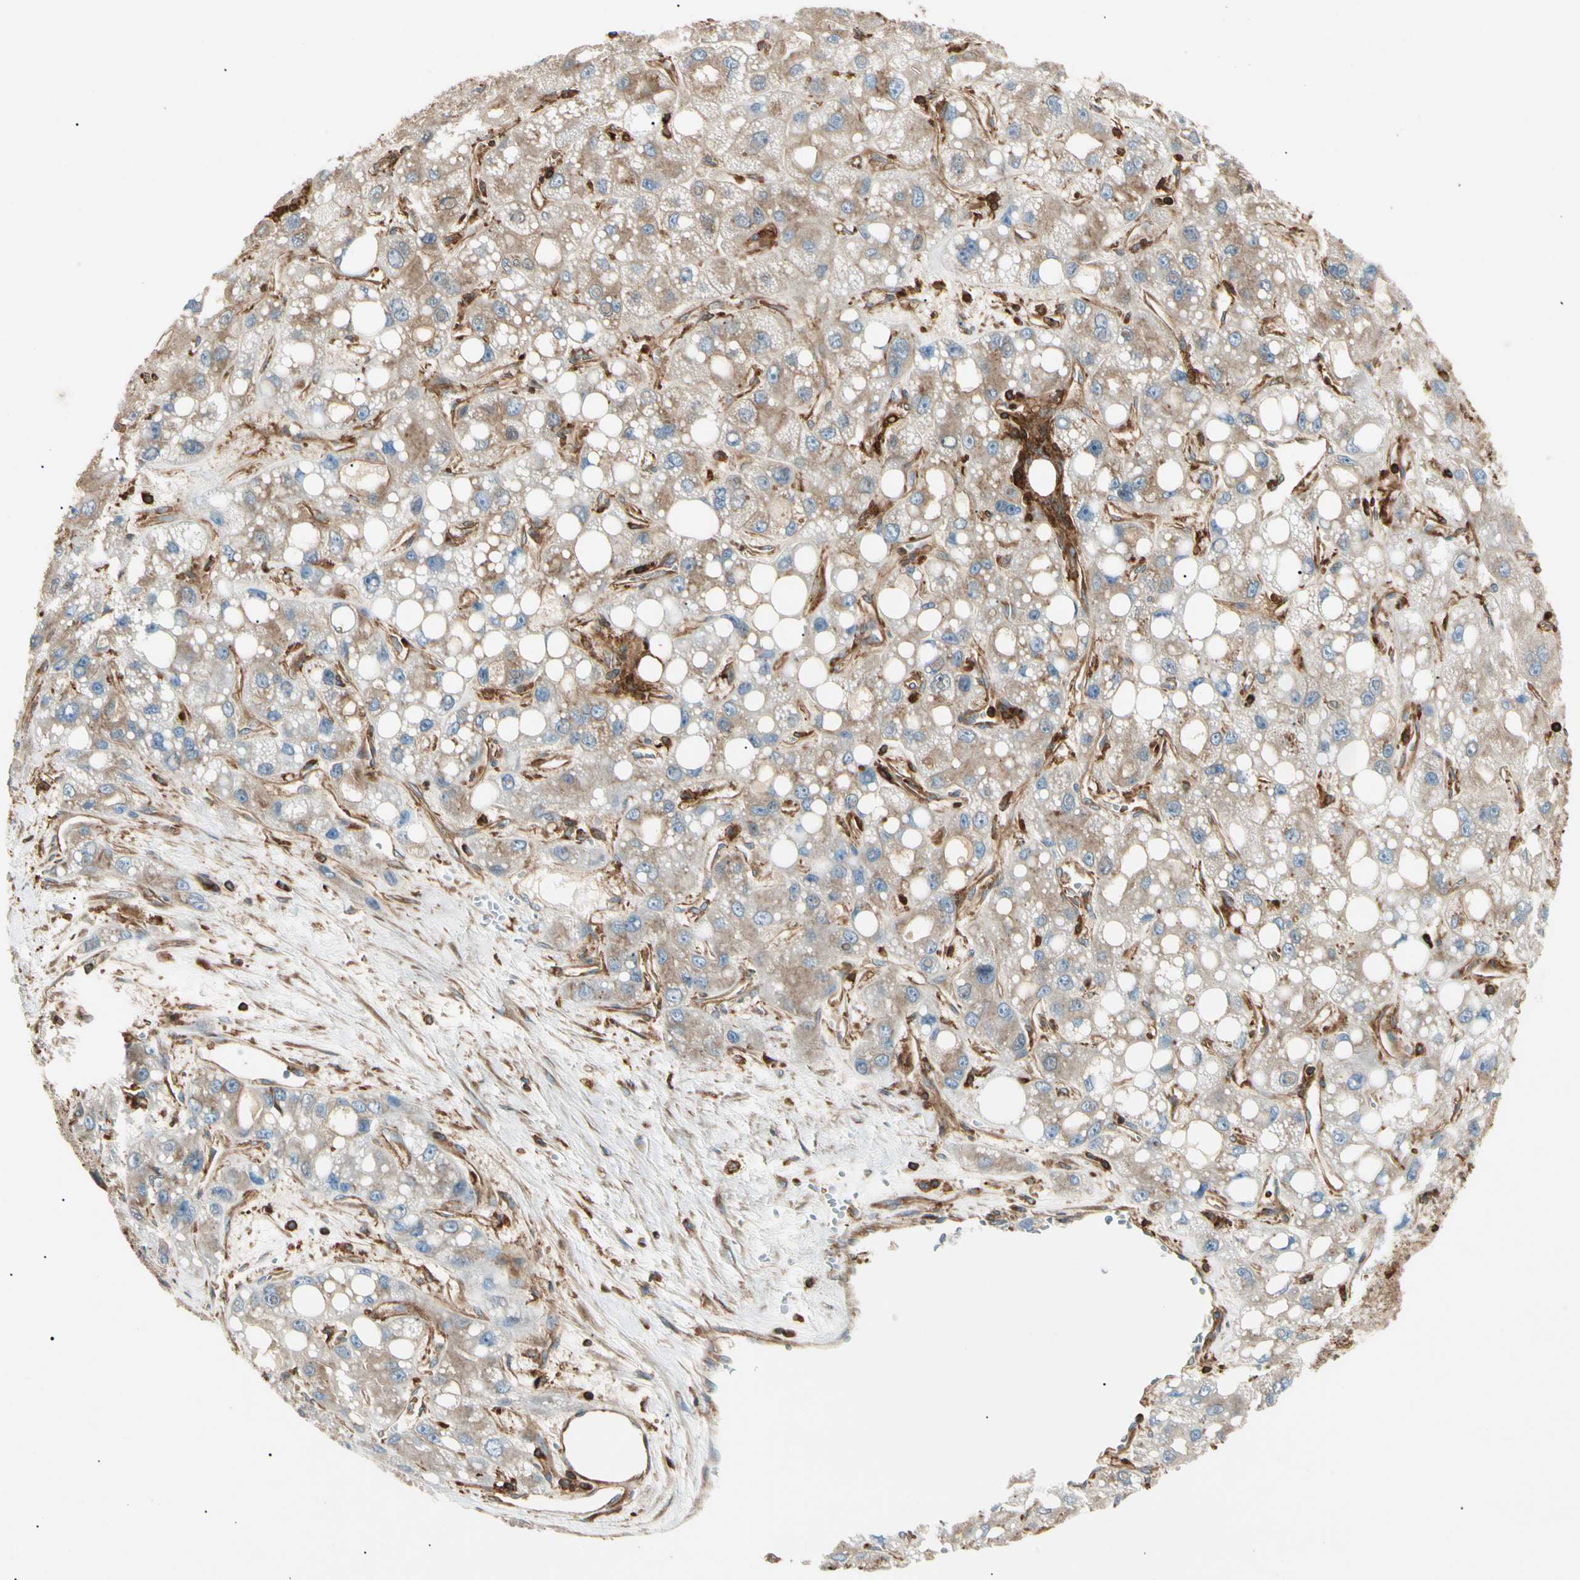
{"staining": {"intensity": "moderate", "quantity": ">75%", "location": "cytoplasmic/membranous"}, "tissue": "liver cancer", "cell_type": "Tumor cells", "image_type": "cancer", "snomed": [{"axis": "morphology", "description": "Carcinoma, Hepatocellular, NOS"}, {"axis": "topography", "description": "Liver"}], "caption": "Immunohistochemical staining of liver cancer (hepatocellular carcinoma) shows moderate cytoplasmic/membranous protein positivity in approximately >75% of tumor cells.", "gene": "ARPC2", "patient": {"sex": "male", "age": 55}}